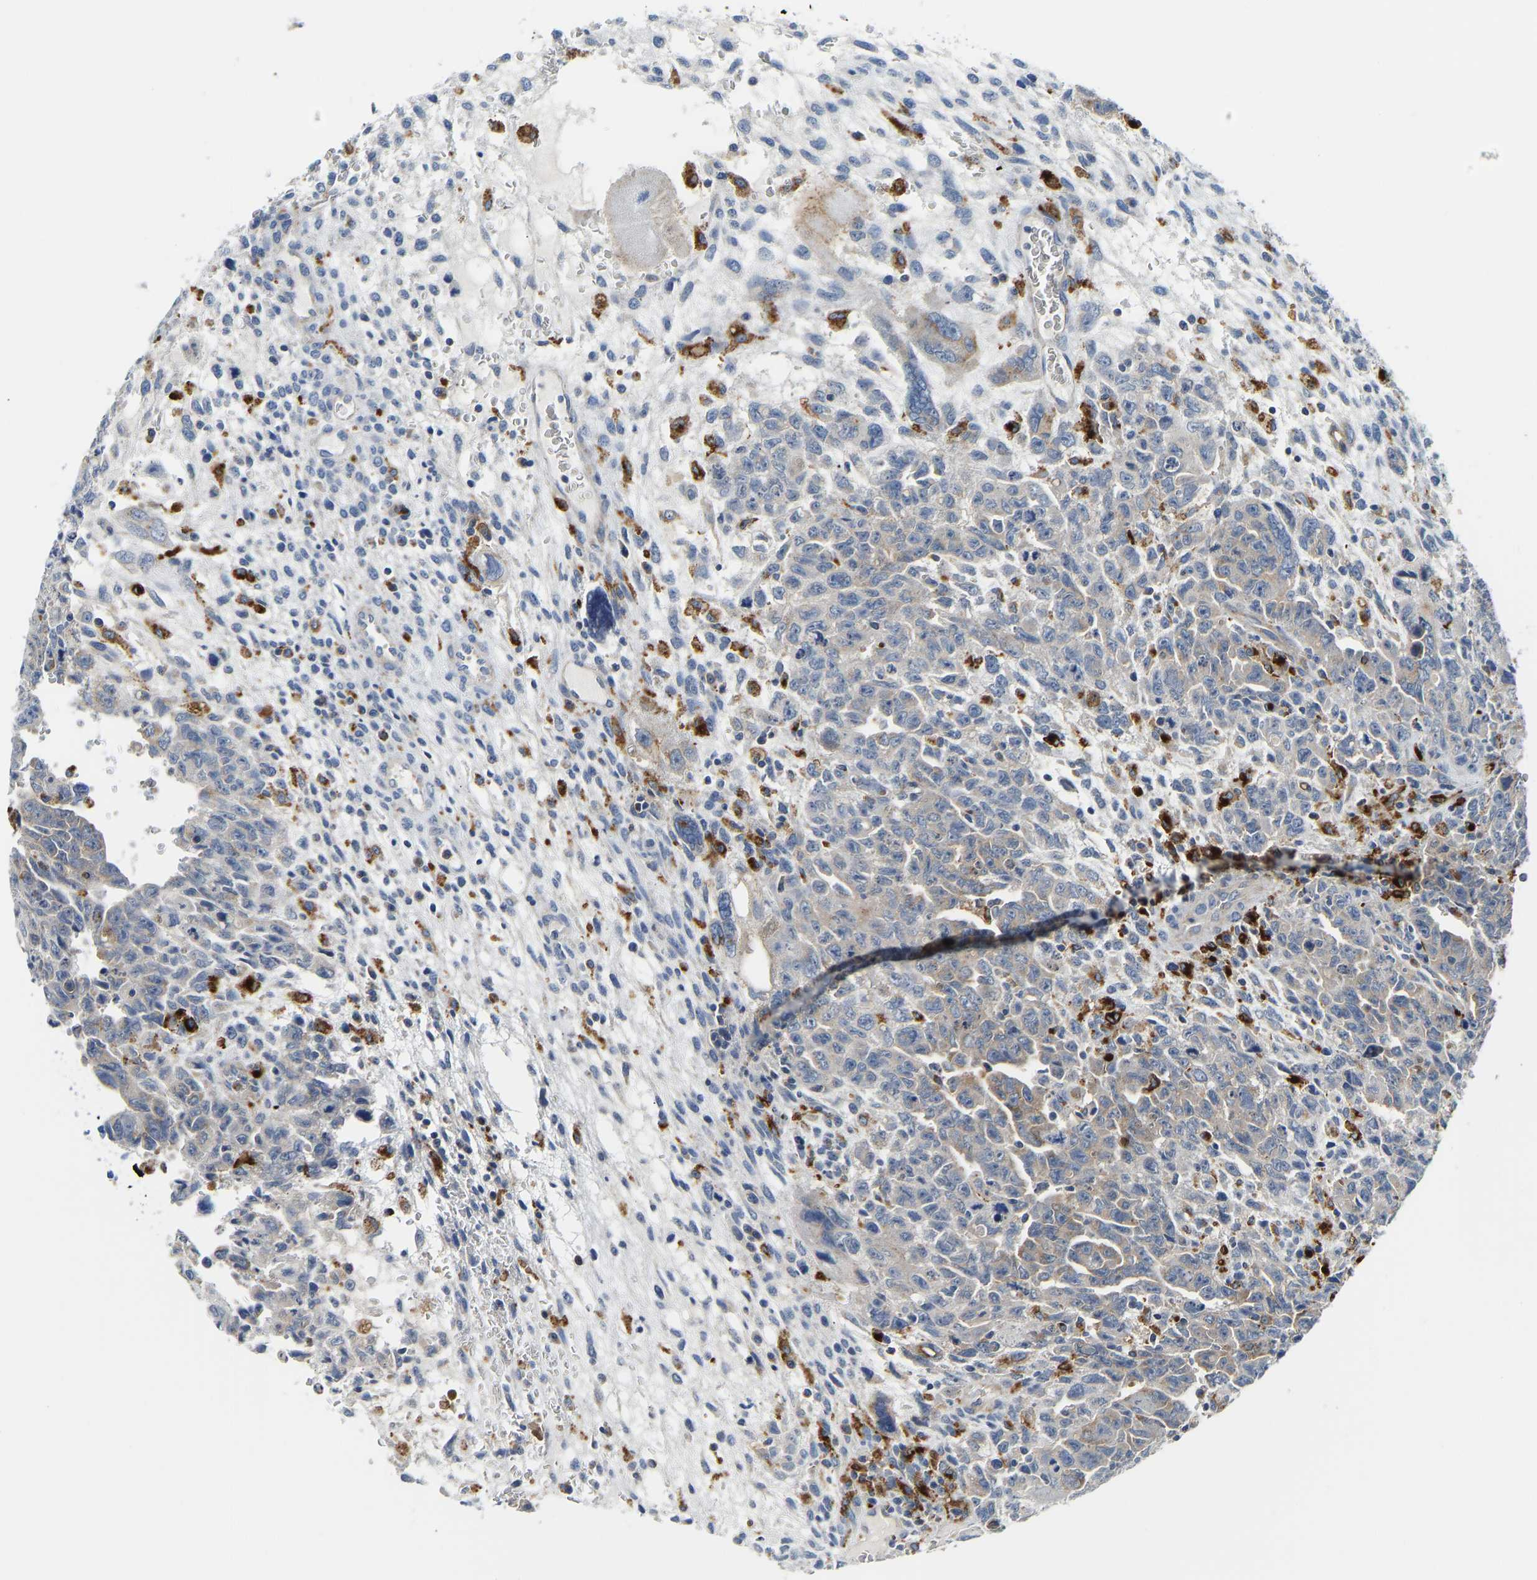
{"staining": {"intensity": "moderate", "quantity": "<25%", "location": "cytoplasmic/membranous"}, "tissue": "testis cancer", "cell_type": "Tumor cells", "image_type": "cancer", "snomed": [{"axis": "morphology", "description": "Carcinoma, Embryonal, NOS"}, {"axis": "topography", "description": "Testis"}], "caption": "Protein staining of testis cancer tissue exhibits moderate cytoplasmic/membranous positivity in about <25% of tumor cells.", "gene": "ATP6V1E1", "patient": {"sex": "male", "age": 28}}